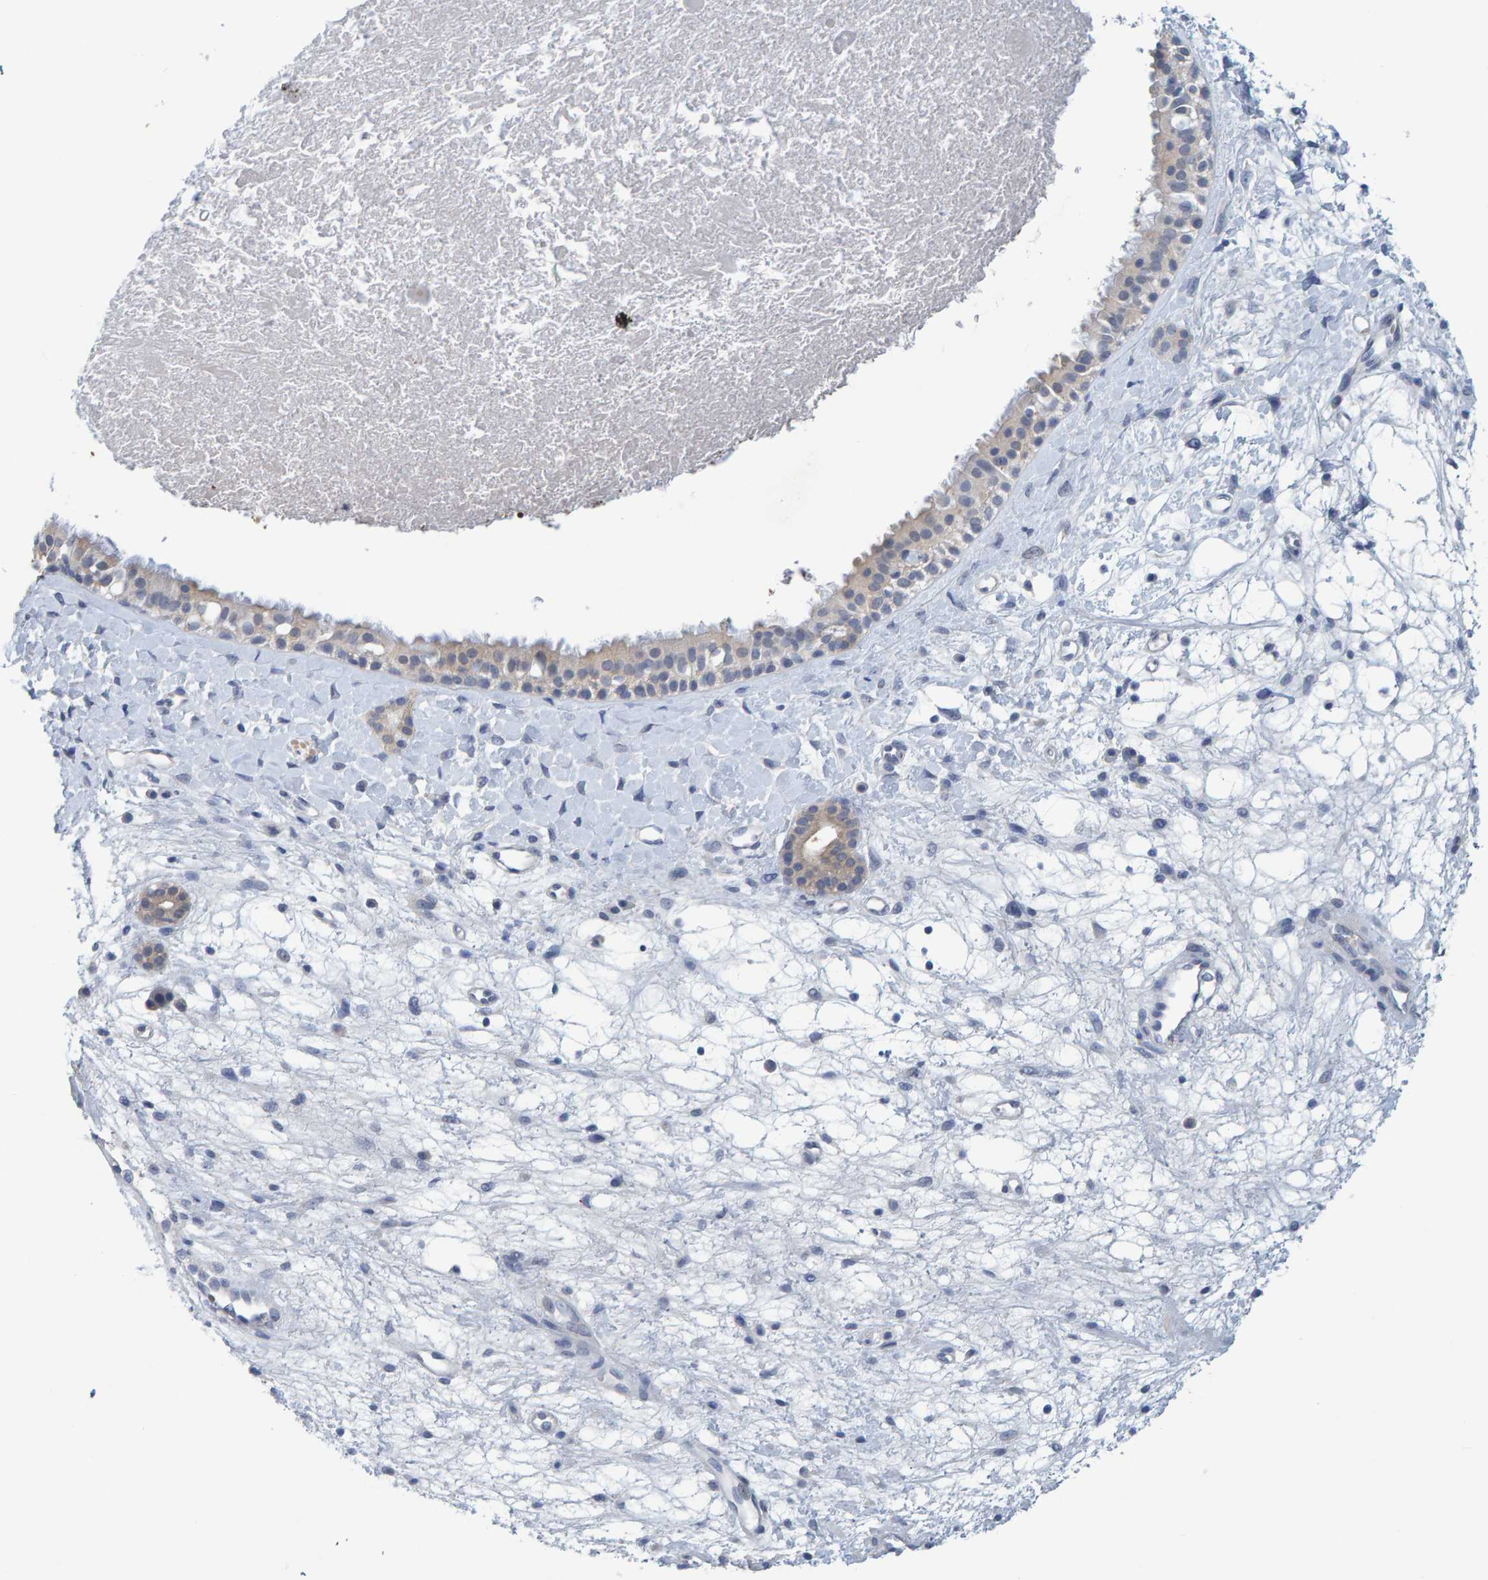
{"staining": {"intensity": "negative", "quantity": "none", "location": "none"}, "tissue": "nasopharynx", "cell_type": "Respiratory epithelial cells", "image_type": "normal", "snomed": [{"axis": "morphology", "description": "Normal tissue, NOS"}, {"axis": "topography", "description": "Nasopharynx"}], "caption": "Micrograph shows no protein expression in respiratory epithelial cells of normal nasopharynx. The staining was performed using DAB to visualize the protein expression in brown, while the nuclei were stained in blue with hematoxylin (Magnification: 20x).", "gene": "ALAD", "patient": {"sex": "male", "age": 22}}